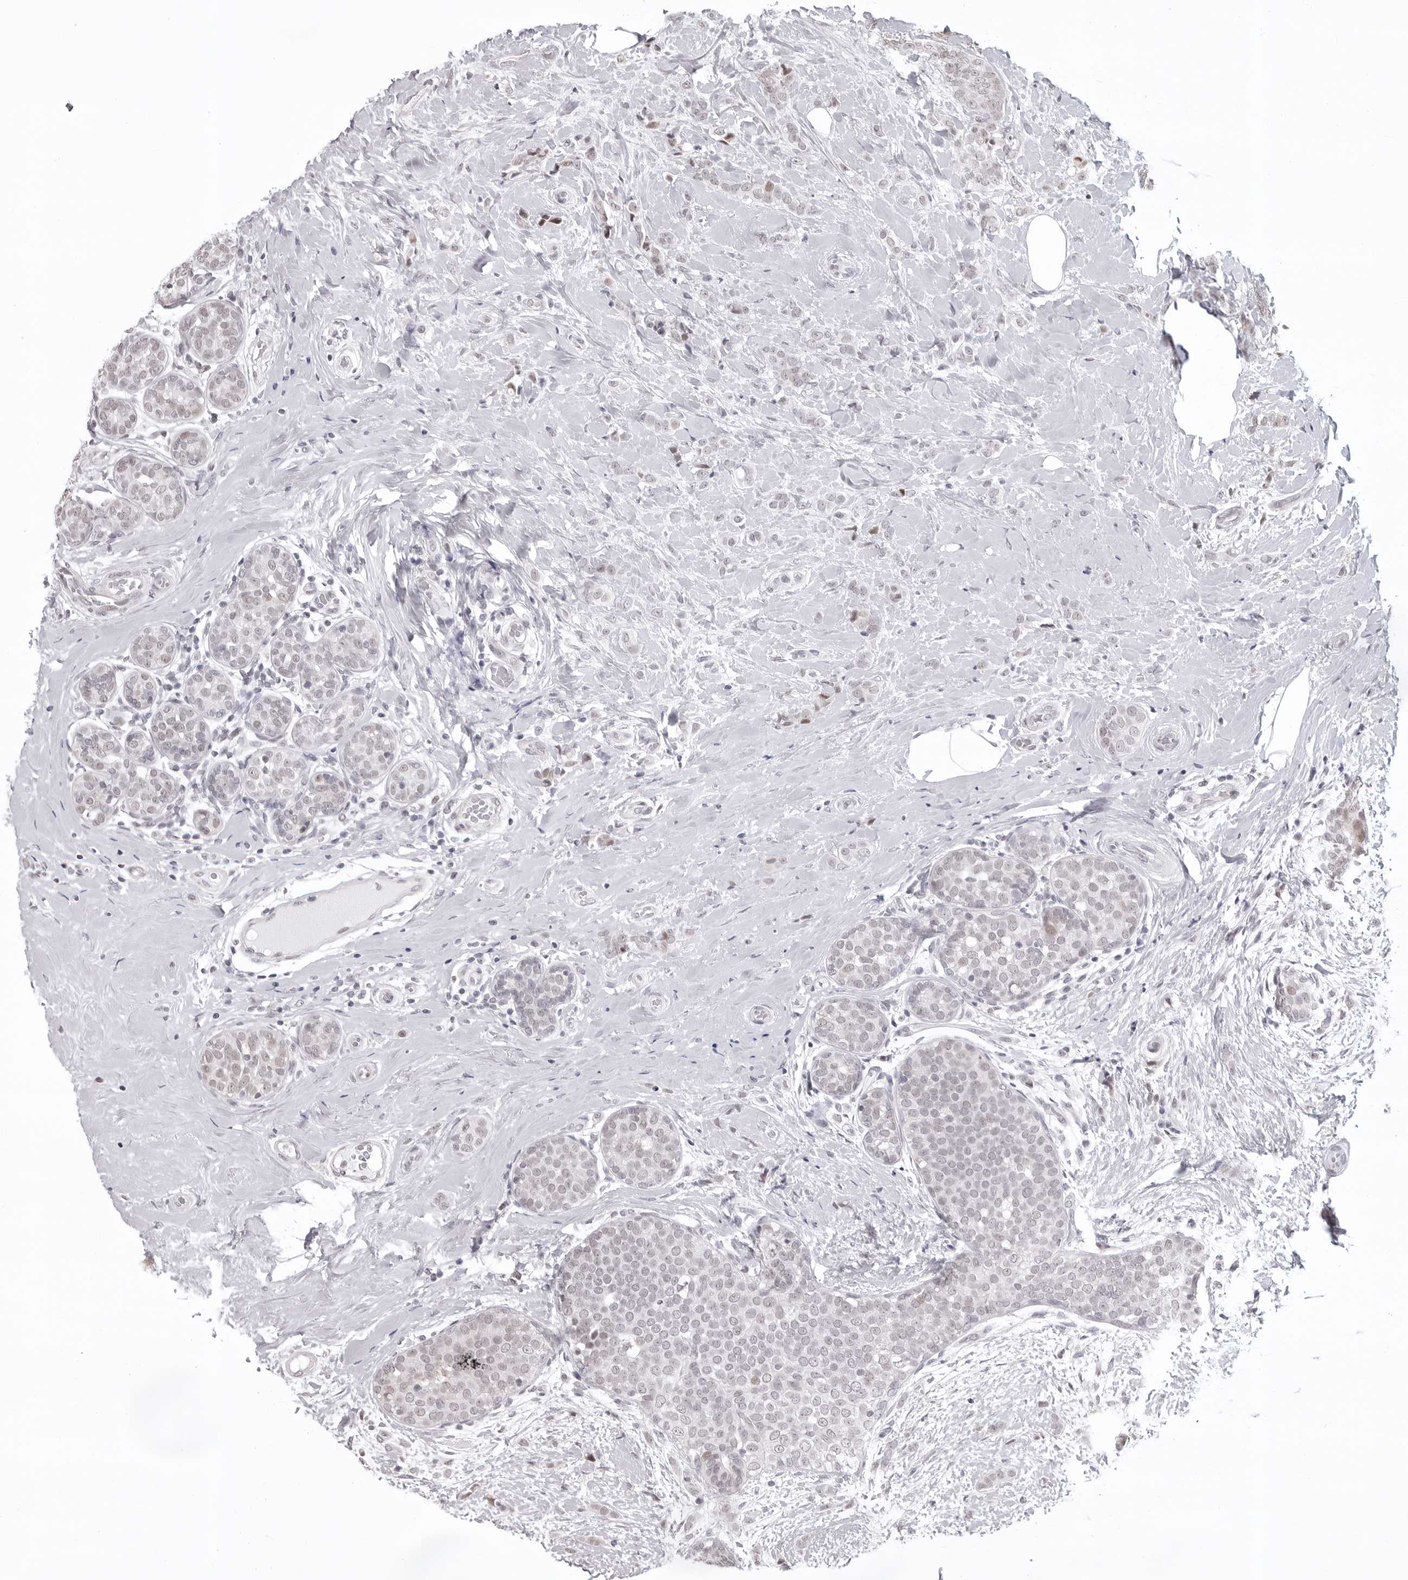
{"staining": {"intensity": "weak", "quantity": "<25%", "location": "nuclear"}, "tissue": "breast cancer", "cell_type": "Tumor cells", "image_type": "cancer", "snomed": [{"axis": "morphology", "description": "Lobular carcinoma, in situ"}, {"axis": "morphology", "description": "Lobular carcinoma"}, {"axis": "topography", "description": "Breast"}], "caption": "This is a image of immunohistochemistry (IHC) staining of lobular carcinoma in situ (breast), which shows no positivity in tumor cells.", "gene": "PHF3", "patient": {"sex": "female", "age": 41}}